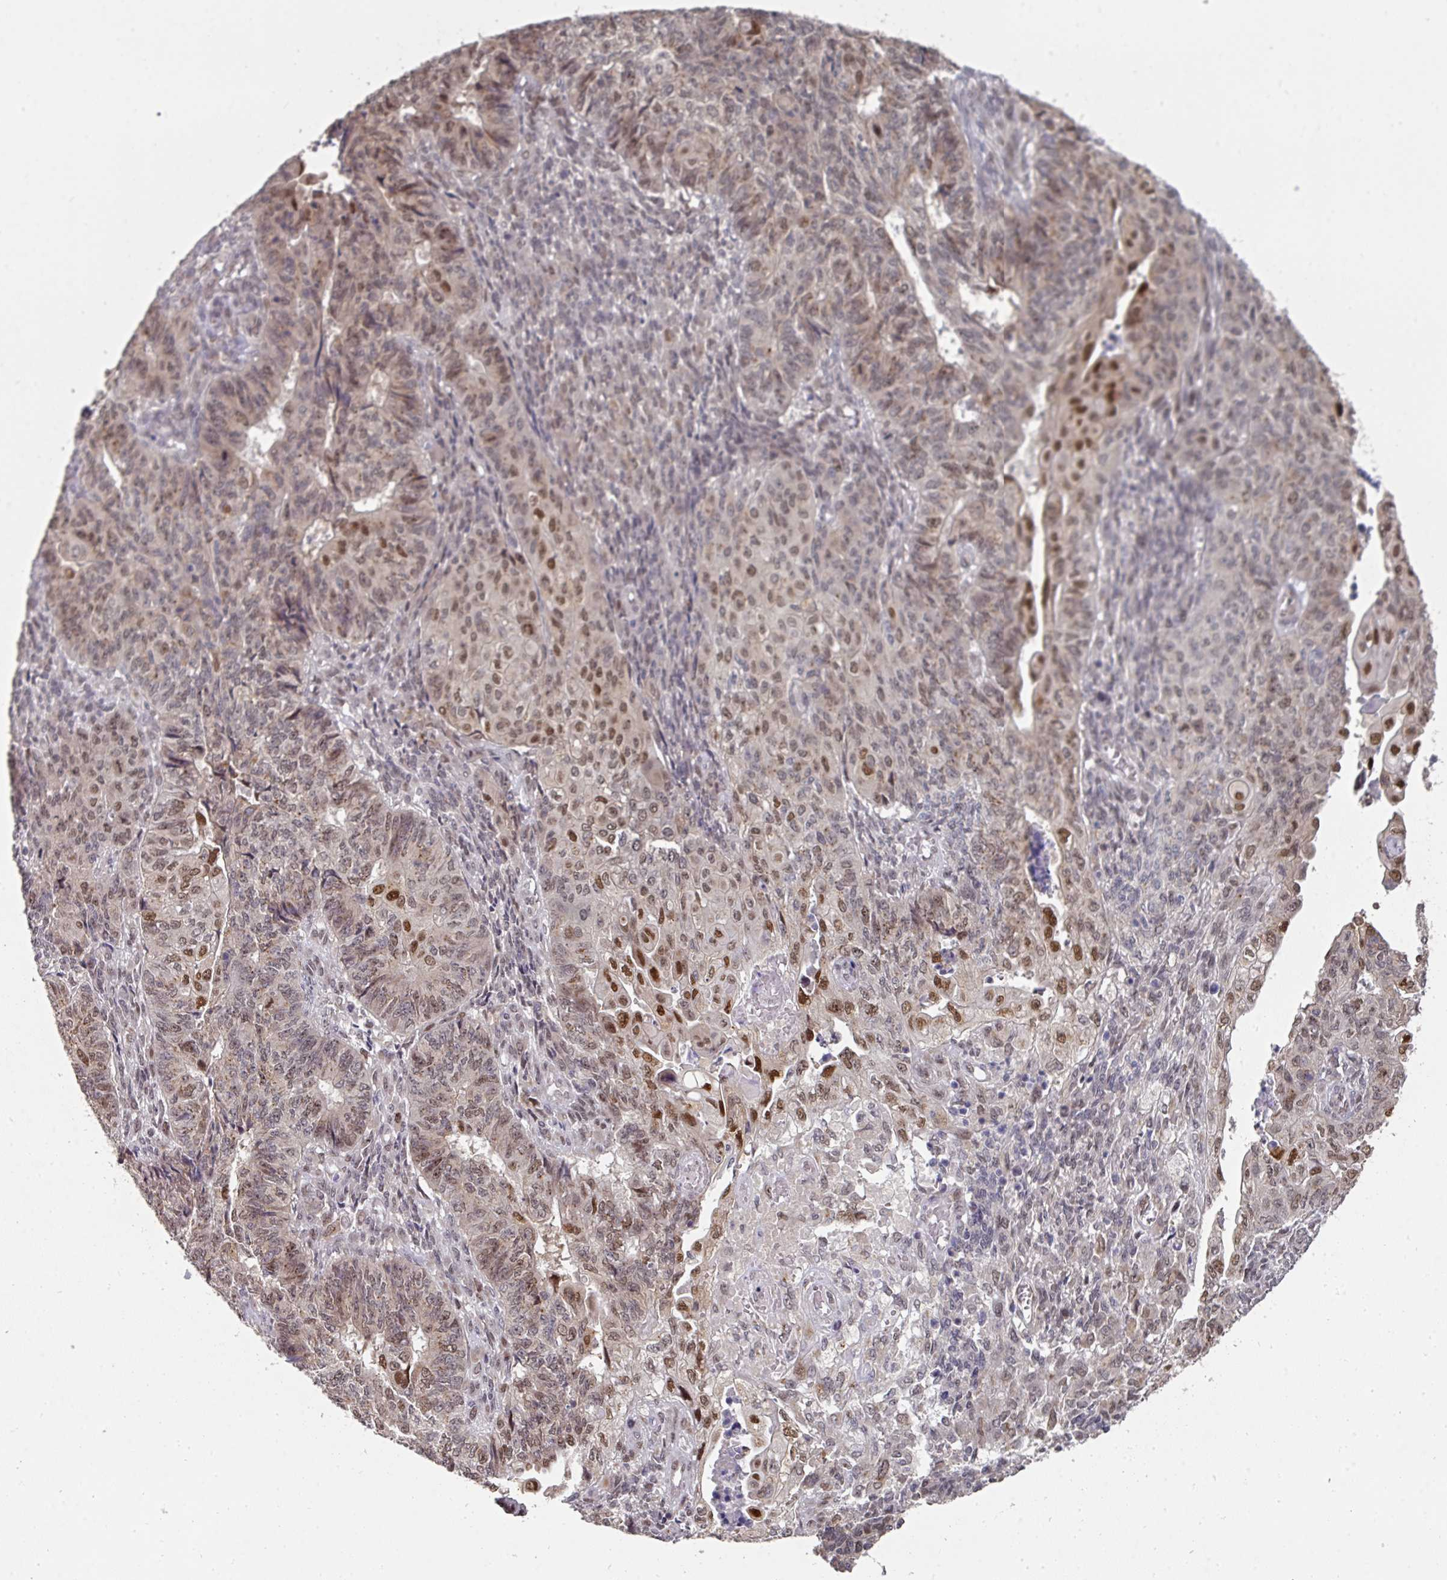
{"staining": {"intensity": "moderate", "quantity": "25%-75%", "location": "nuclear"}, "tissue": "endometrial cancer", "cell_type": "Tumor cells", "image_type": "cancer", "snomed": [{"axis": "morphology", "description": "Adenocarcinoma, NOS"}, {"axis": "topography", "description": "Endometrium"}], "caption": "There is medium levels of moderate nuclear expression in tumor cells of endometrial cancer (adenocarcinoma), as demonstrated by immunohistochemical staining (brown color).", "gene": "C18orf25", "patient": {"sex": "female", "age": 32}}